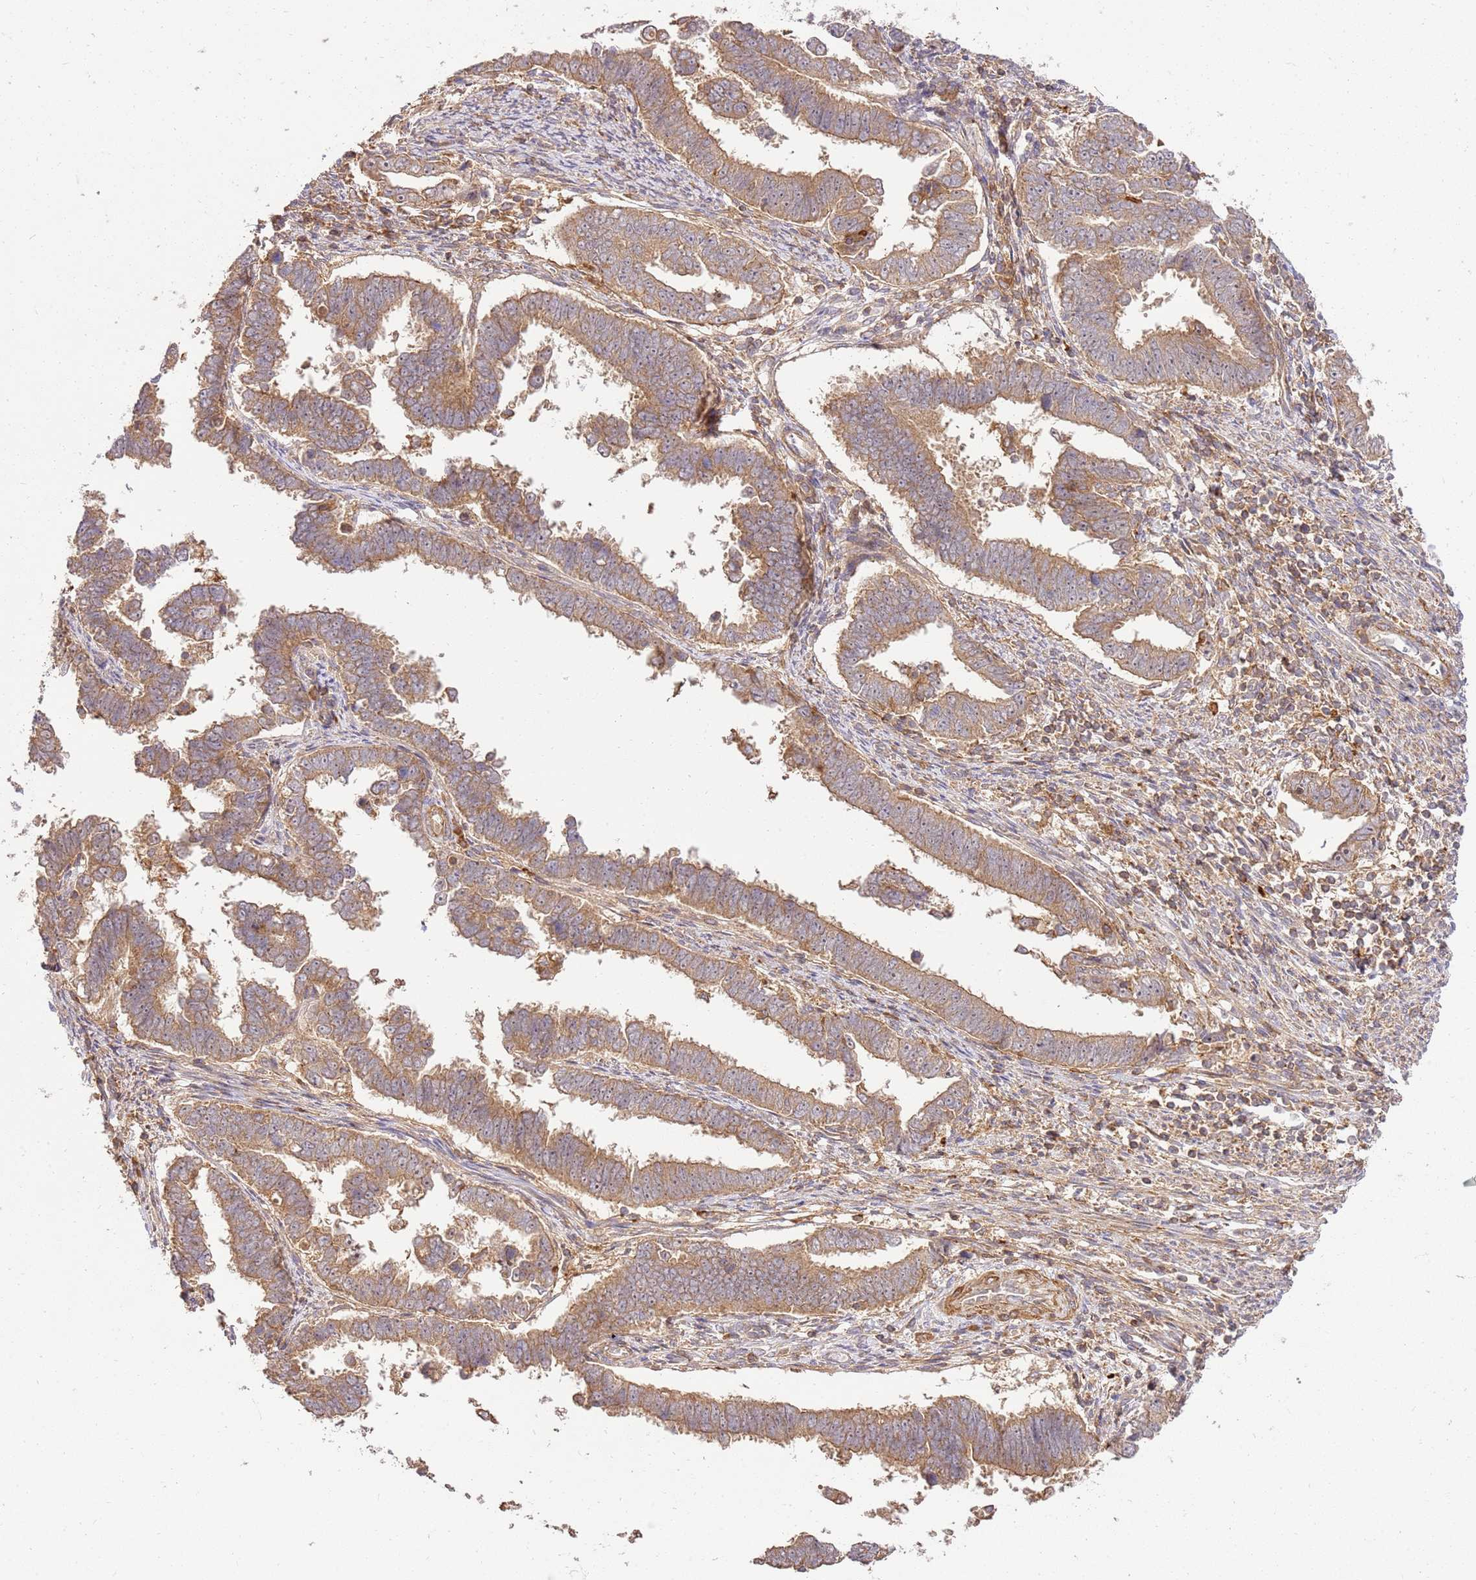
{"staining": {"intensity": "moderate", "quantity": ">75%", "location": "cytoplasmic/membranous"}, "tissue": "endometrial cancer", "cell_type": "Tumor cells", "image_type": "cancer", "snomed": [{"axis": "morphology", "description": "Adenocarcinoma, NOS"}, {"axis": "topography", "description": "Endometrium"}], "caption": "Protein staining displays moderate cytoplasmic/membranous positivity in approximately >75% of tumor cells in endometrial cancer.", "gene": "GAREM1", "patient": {"sex": "female", "age": 75}}